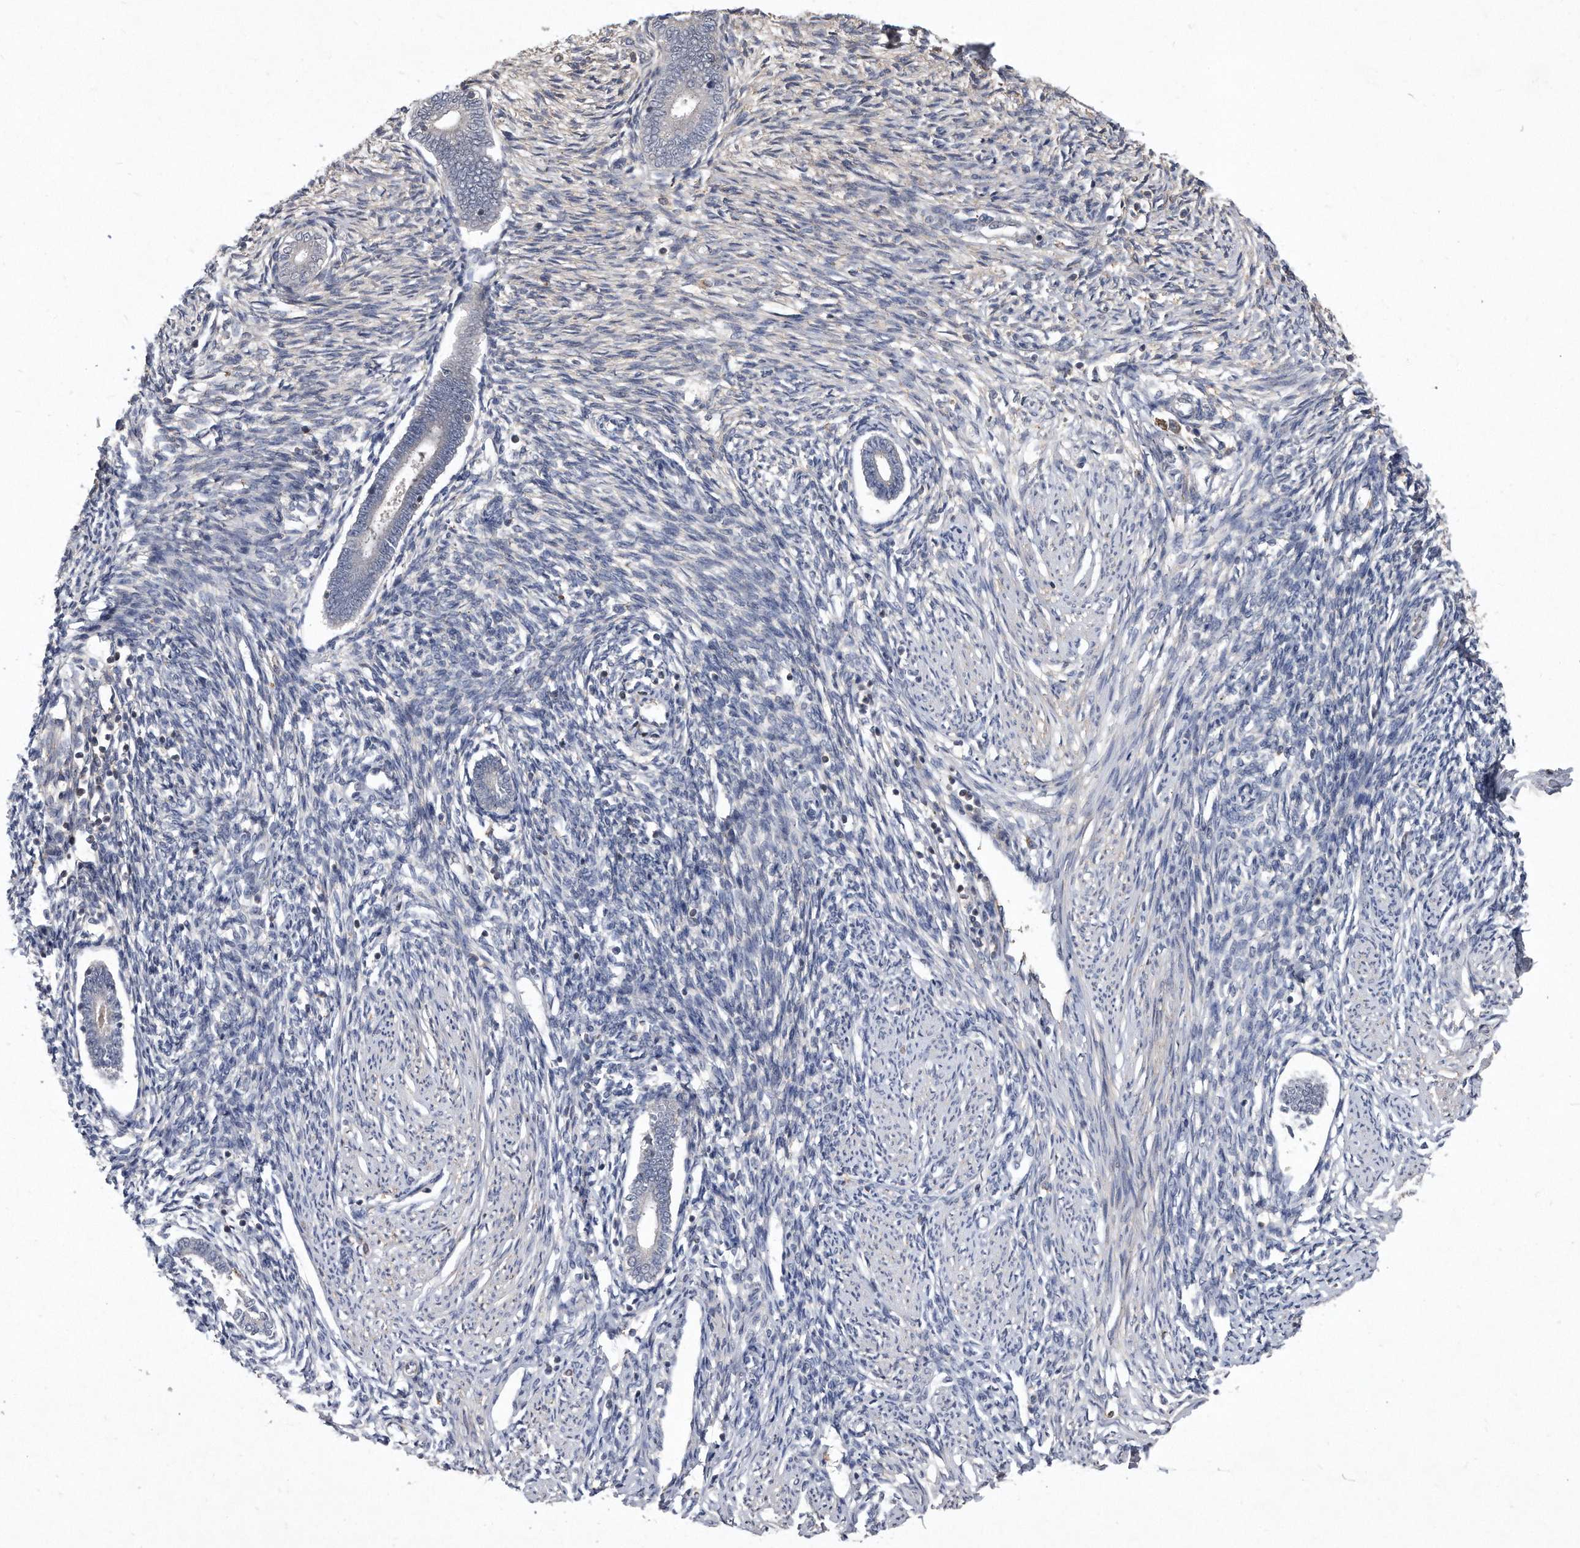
{"staining": {"intensity": "weak", "quantity": "<25%", "location": "cytoplasmic/membranous"}, "tissue": "endometrium", "cell_type": "Cells in endometrial stroma", "image_type": "normal", "snomed": [{"axis": "morphology", "description": "Normal tissue, NOS"}, {"axis": "topography", "description": "Endometrium"}], "caption": "This is an immunohistochemistry histopathology image of normal human endometrium. There is no positivity in cells in endometrial stroma.", "gene": "PGBD2", "patient": {"sex": "female", "age": 56}}